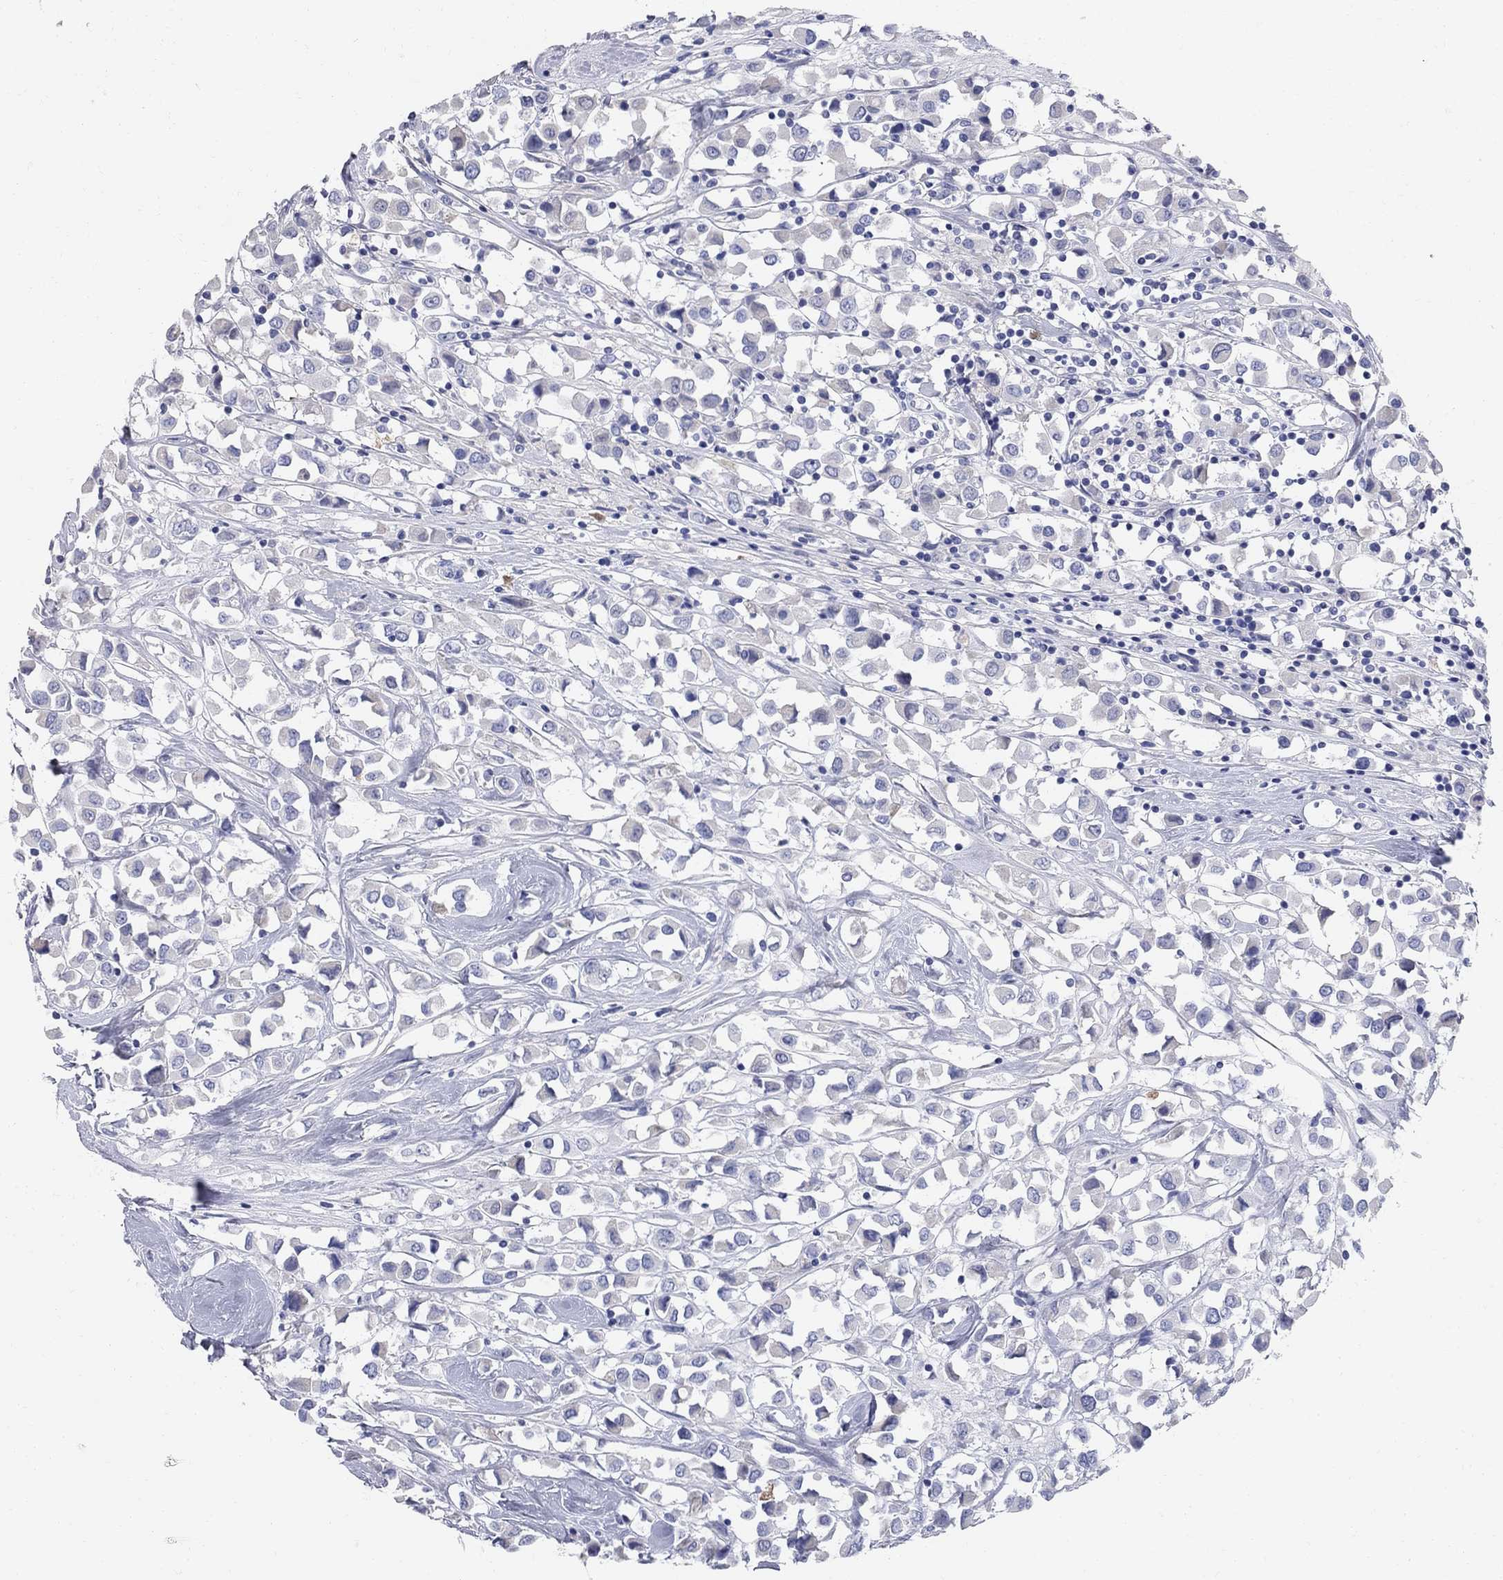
{"staining": {"intensity": "negative", "quantity": "none", "location": "none"}, "tissue": "breast cancer", "cell_type": "Tumor cells", "image_type": "cancer", "snomed": [{"axis": "morphology", "description": "Duct carcinoma"}, {"axis": "topography", "description": "Breast"}], "caption": "DAB (3,3'-diaminobenzidine) immunohistochemical staining of human invasive ductal carcinoma (breast) shows no significant staining in tumor cells. (DAB immunohistochemistry with hematoxylin counter stain).", "gene": "AOX1", "patient": {"sex": "female", "age": 61}}